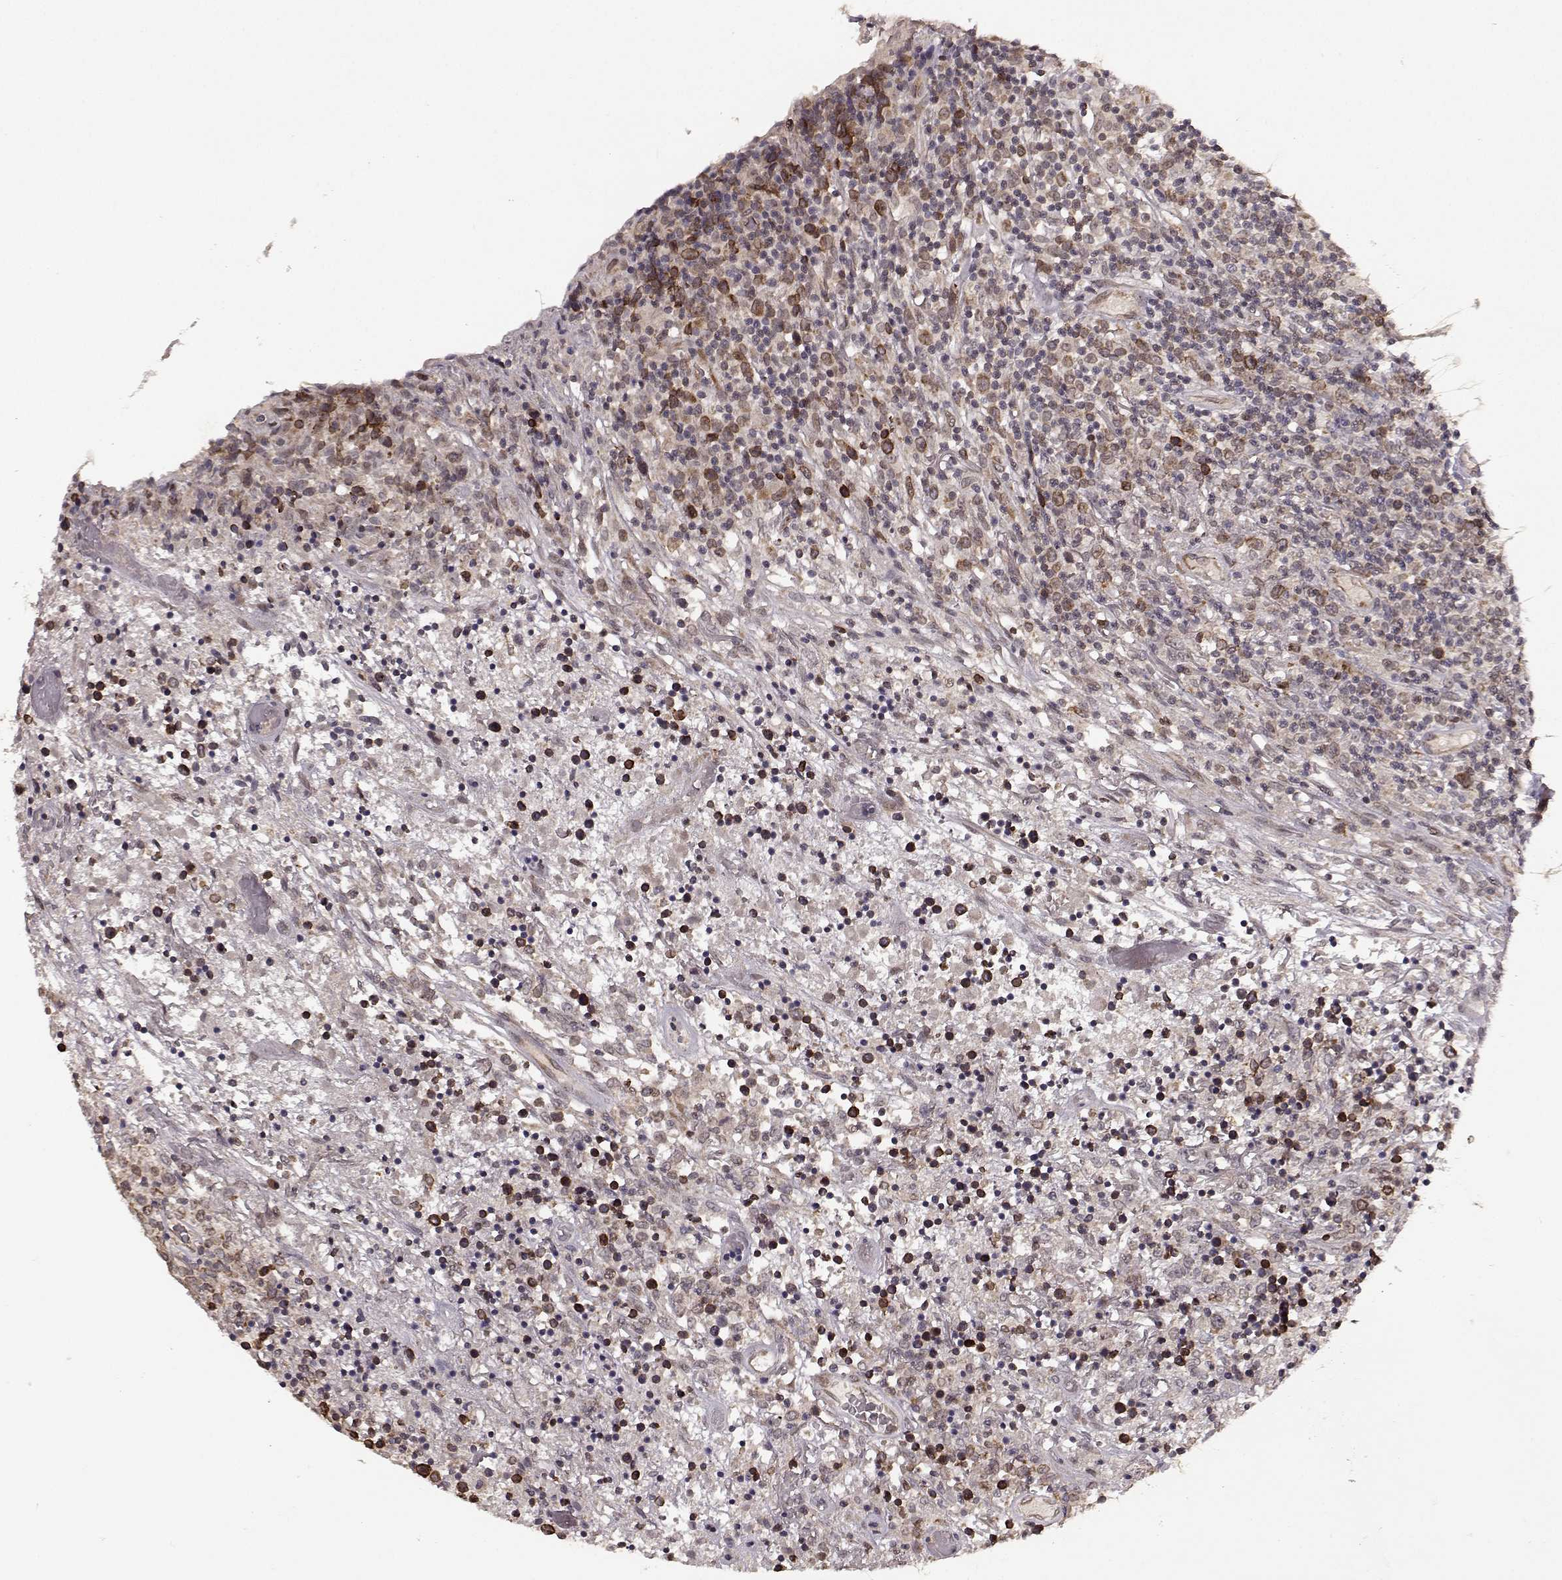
{"staining": {"intensity": "weak", "quantity": ">75%", "location": "cytoplasmic/membranous"}, "tissue": "lymphoma", "cell_type": "Tumor cells", "image_type": "cancer", "snomed": [{"axis": "morphology", "description": "Malignant lymphoma, non-Hodgkin's type, High grade"}, {"axis": "topography", "description": "Lung"}], "caption": "This histopathology image exhibits lymphoma stained with immunohistochemistry to label a protein in brown. The cytoplasmic/membranous of tumor cells show weak positivity for the protein. Nuclei are counter-stained blue.", "gene": "ELOVL5", "patient": {"sex": "male", "age": 79}}